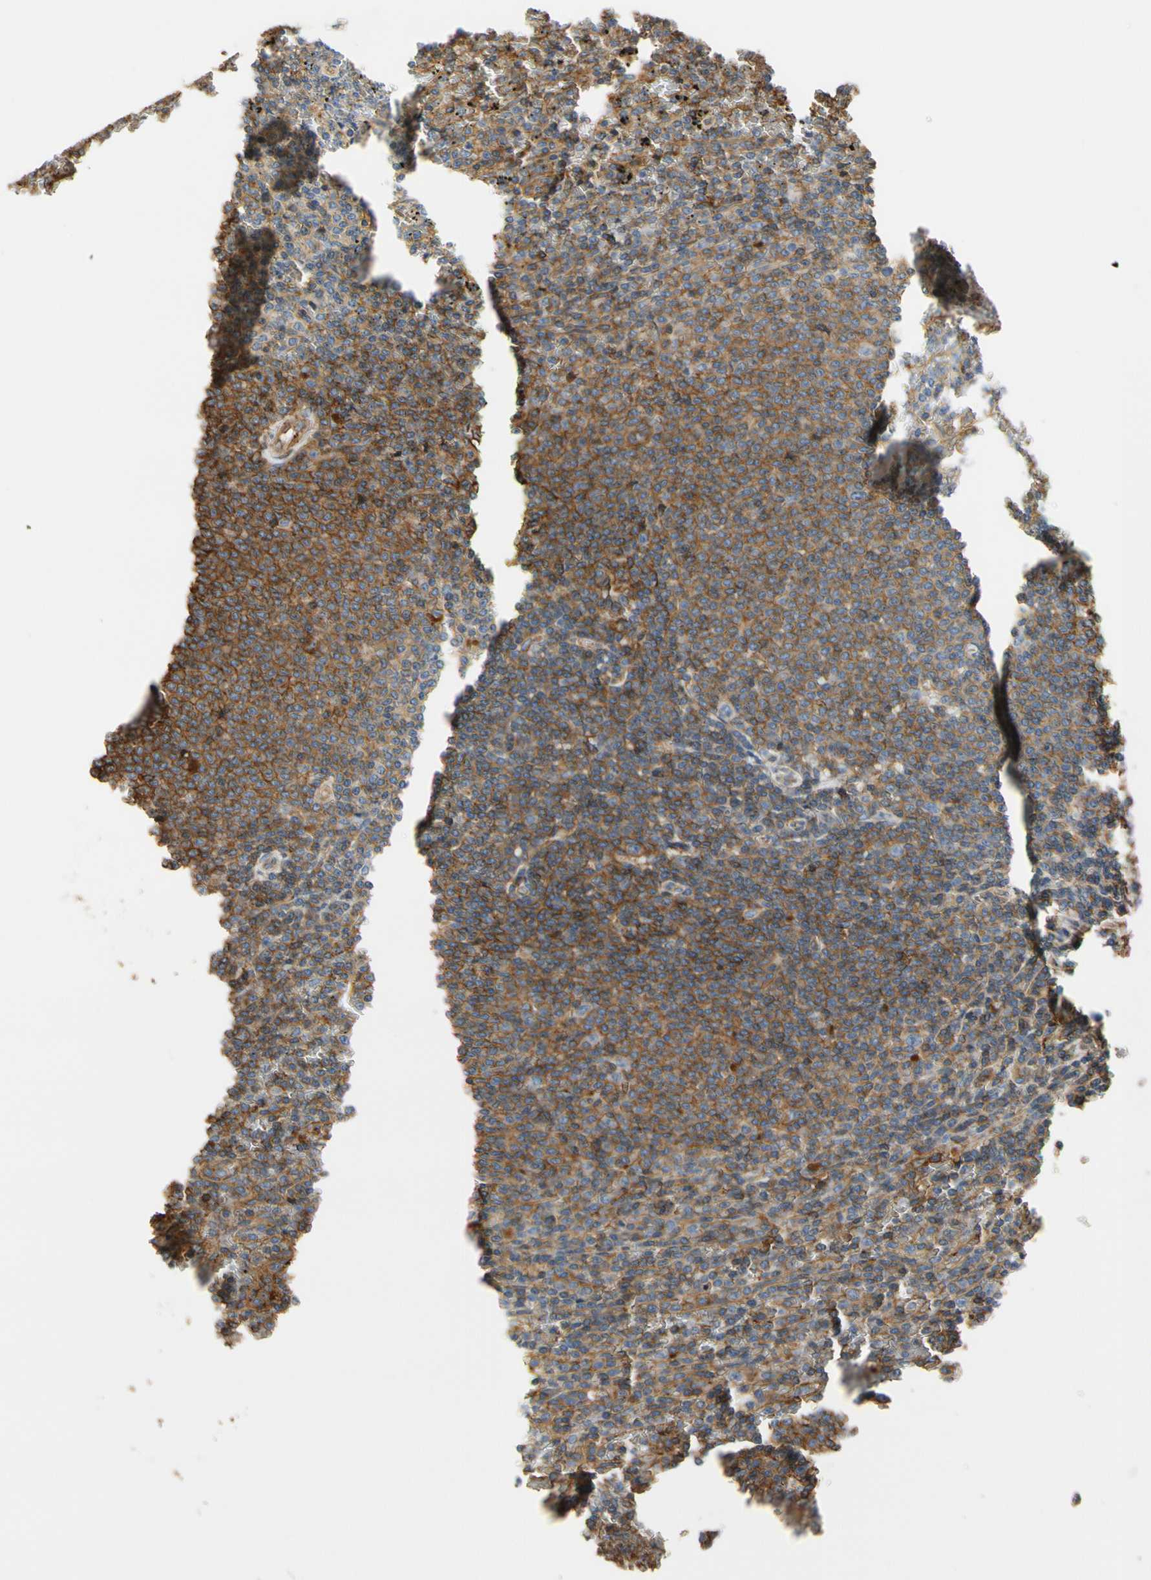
{"staining": {"intensity": "moderate", "quantity": "25%-75%", "location": "cytoplasmic/membranous"}, "tissue": "lymphoma", "cell_type": "Tumor cells", "image_type": "cancer", "snomed": [{"axis": "morphology", "description": "Malignant lymphoma, non-Hodgkin's type, Low grade"}, {"axis": "topography", "description": "Spleen"}], "caption": "Malignant lymphoma, non-Hodgkin's type (low-grade) stained for a protein shows moderate cytoplasmic/membranous positivity in tumor cells.", "gene": "IL1RL1", "patient": {"sex": "female", "age": 77}}